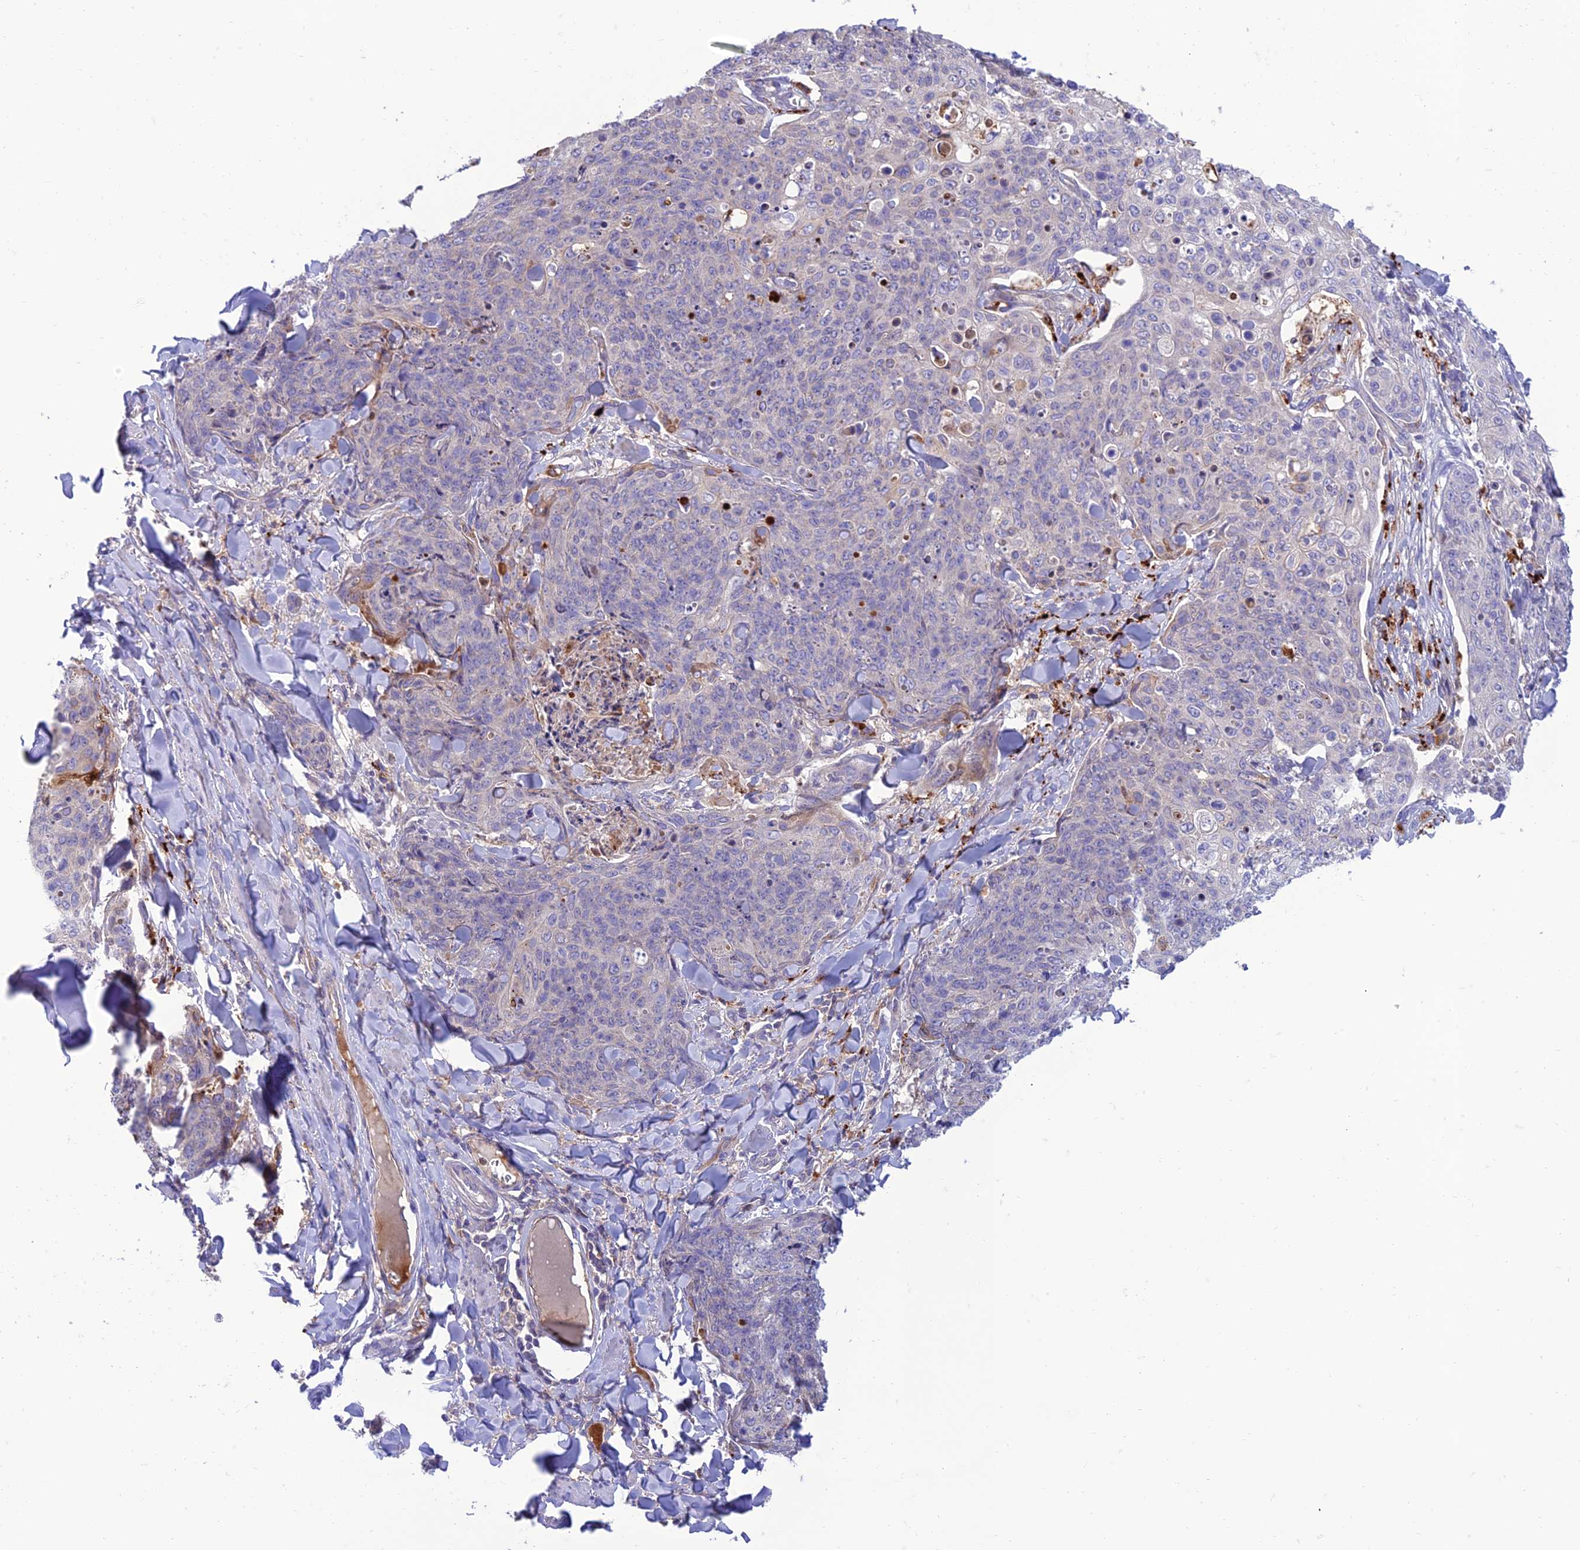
{"staining": {"intensity": "negative", "quantity": "none", "location": "none"}, "tissue": "skin cancer", "cell_type": "Tumor cells", "image_type": "cancer", "snomed": [{"axis": "morphology", "description": "Squamous cell carcinoma, NOS"}, {"axis": "topography", "description": "Skin"}, {"axis": "topography", "description": "Vulva"}], "caption": "IHC histopathology image of neoplastic tissue: skin cancer (squamous cell carcinoma) stained with DAB (3,3'-diaminobenzidine) displays no significant protein staining in tumor cells. (DAB (3,3'-diaminobenzidine) immunohistochemistry visualized using brightfield microscopy, high magnification).", "gene": "IRAK3", "patient": {"sex": "female", "age": 85}}